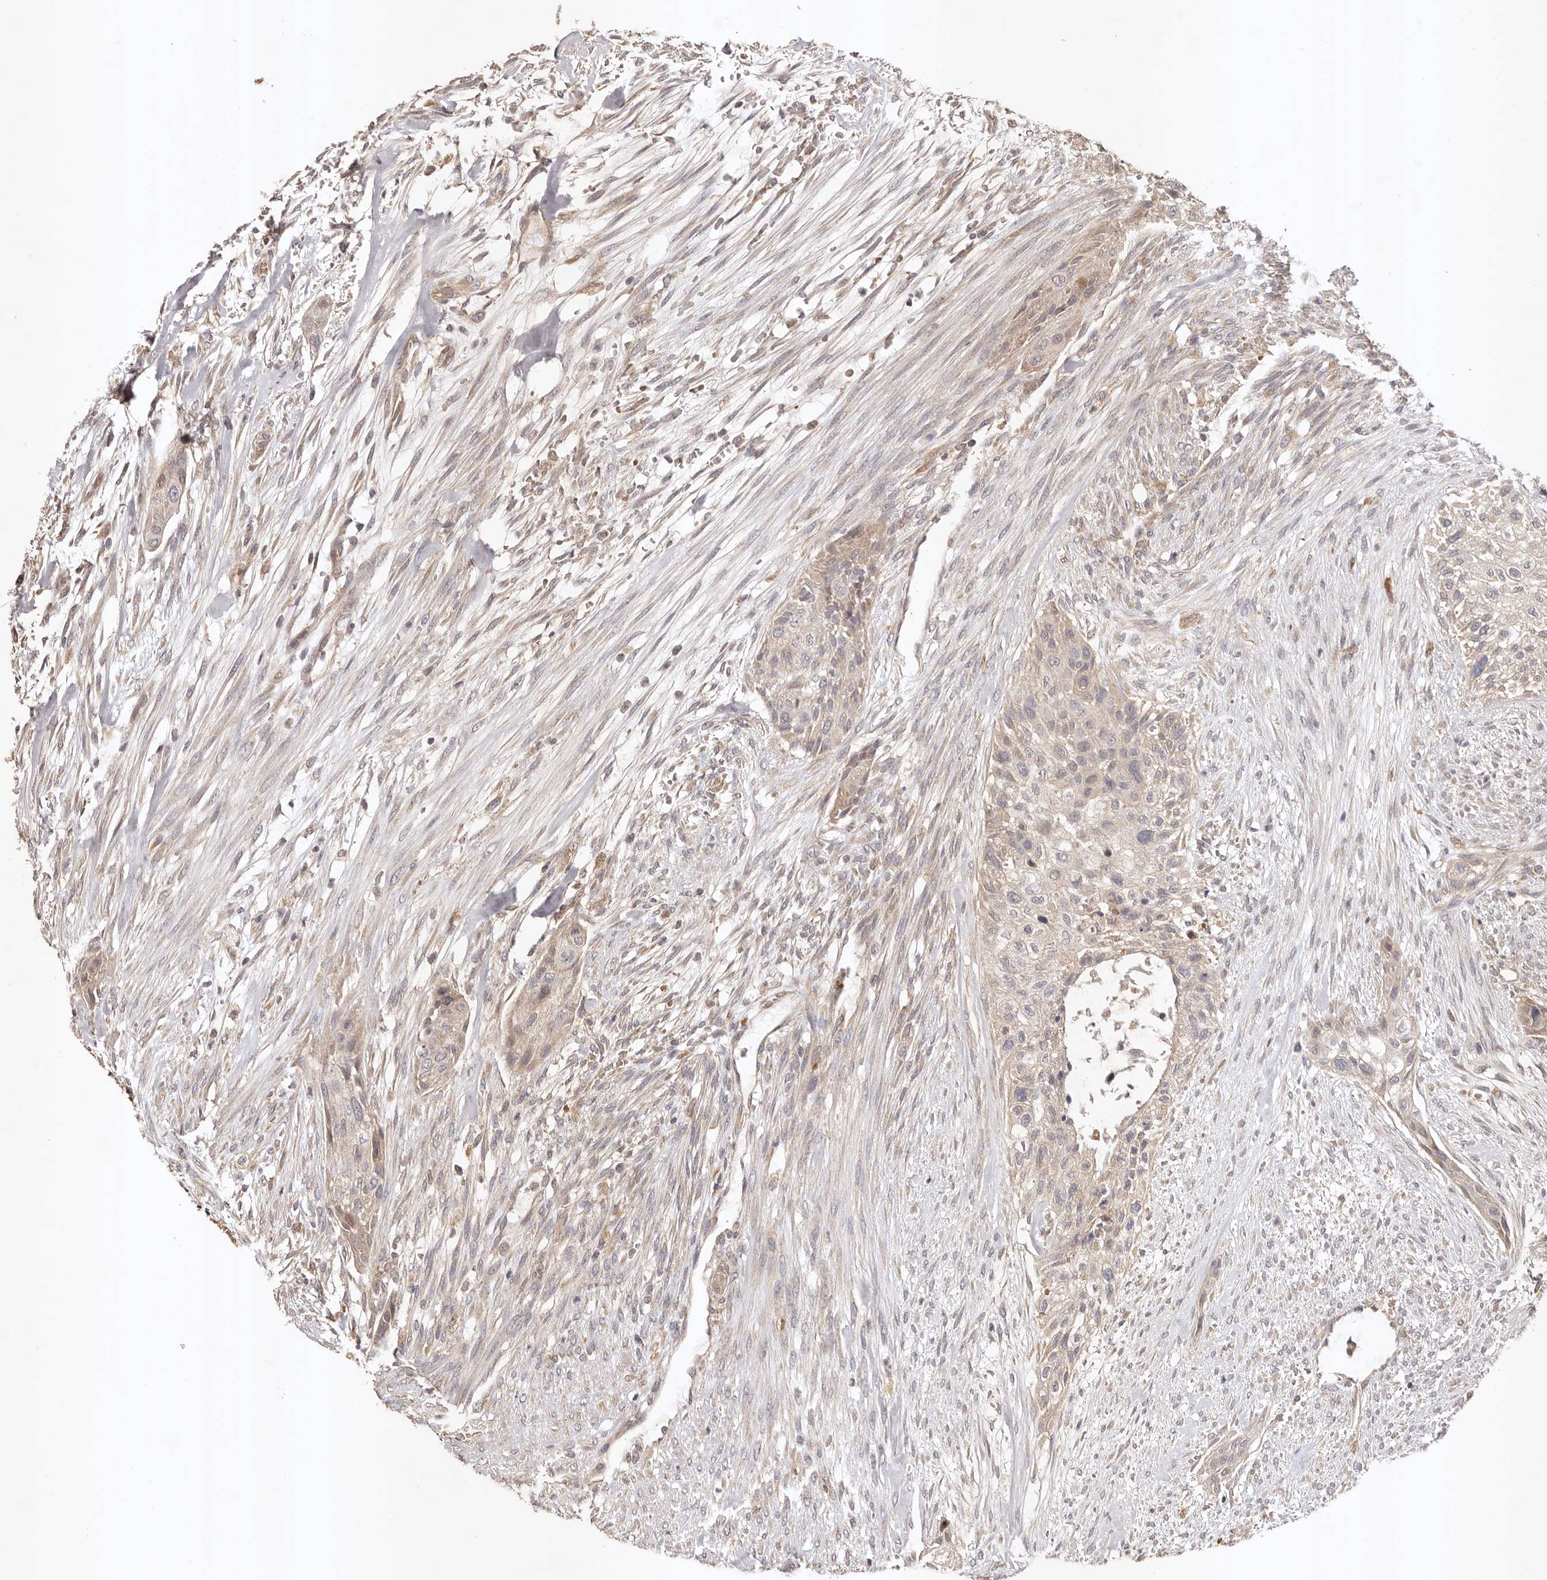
{"staining": {"intensity": "weak", "quantity": "<25%", "location": "cytoplasmic/membranous"}, "tissue": "urothelial cancer", "cell_type": "Tumor cells", "image_type": "cancer", "snomed": [{"axis": "morphology", "description": "Urothelial carcinoma, High grade"}, {"axis": "topography", "description": "Urinary bladder"}], "caption": "There is no significant positivity in tumor cells of high-grade urothelial carcinoma.", "gene": "UBR2", "patient": {"sex": "male", "age": 35}}